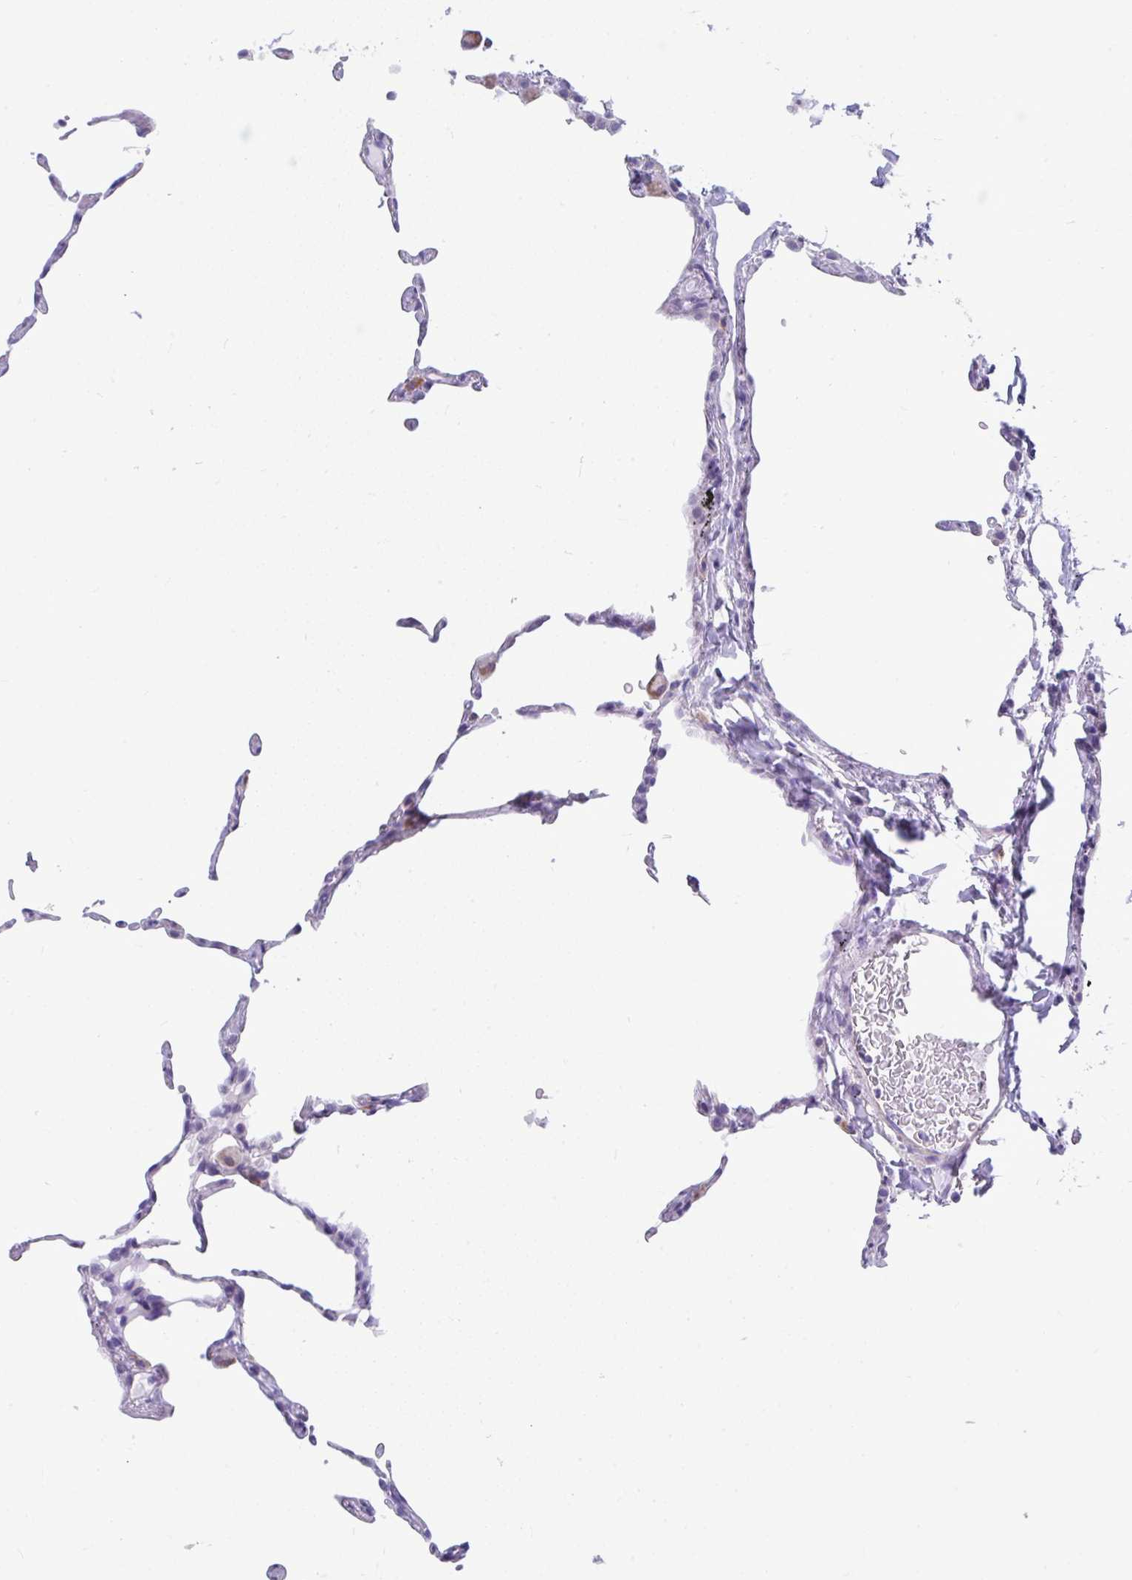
{"staining": {"intensity": "negative", "quantity": "none", "location": "none"}, "tissue": "lung", "cell_type": "Alveolar cells", "image_type": "normal", "snomed": [{"axis": "morphology", "description": "Normal tissue, NOS"}, {"axis": "topography", "description": "Lung"}], "caption": "Immunohistochemical staining of unremarkable human lung exhibits no significant positivity in alveolar cells.", "gene": "ISL1", "patient": {"sex": "female", "age": 57}}